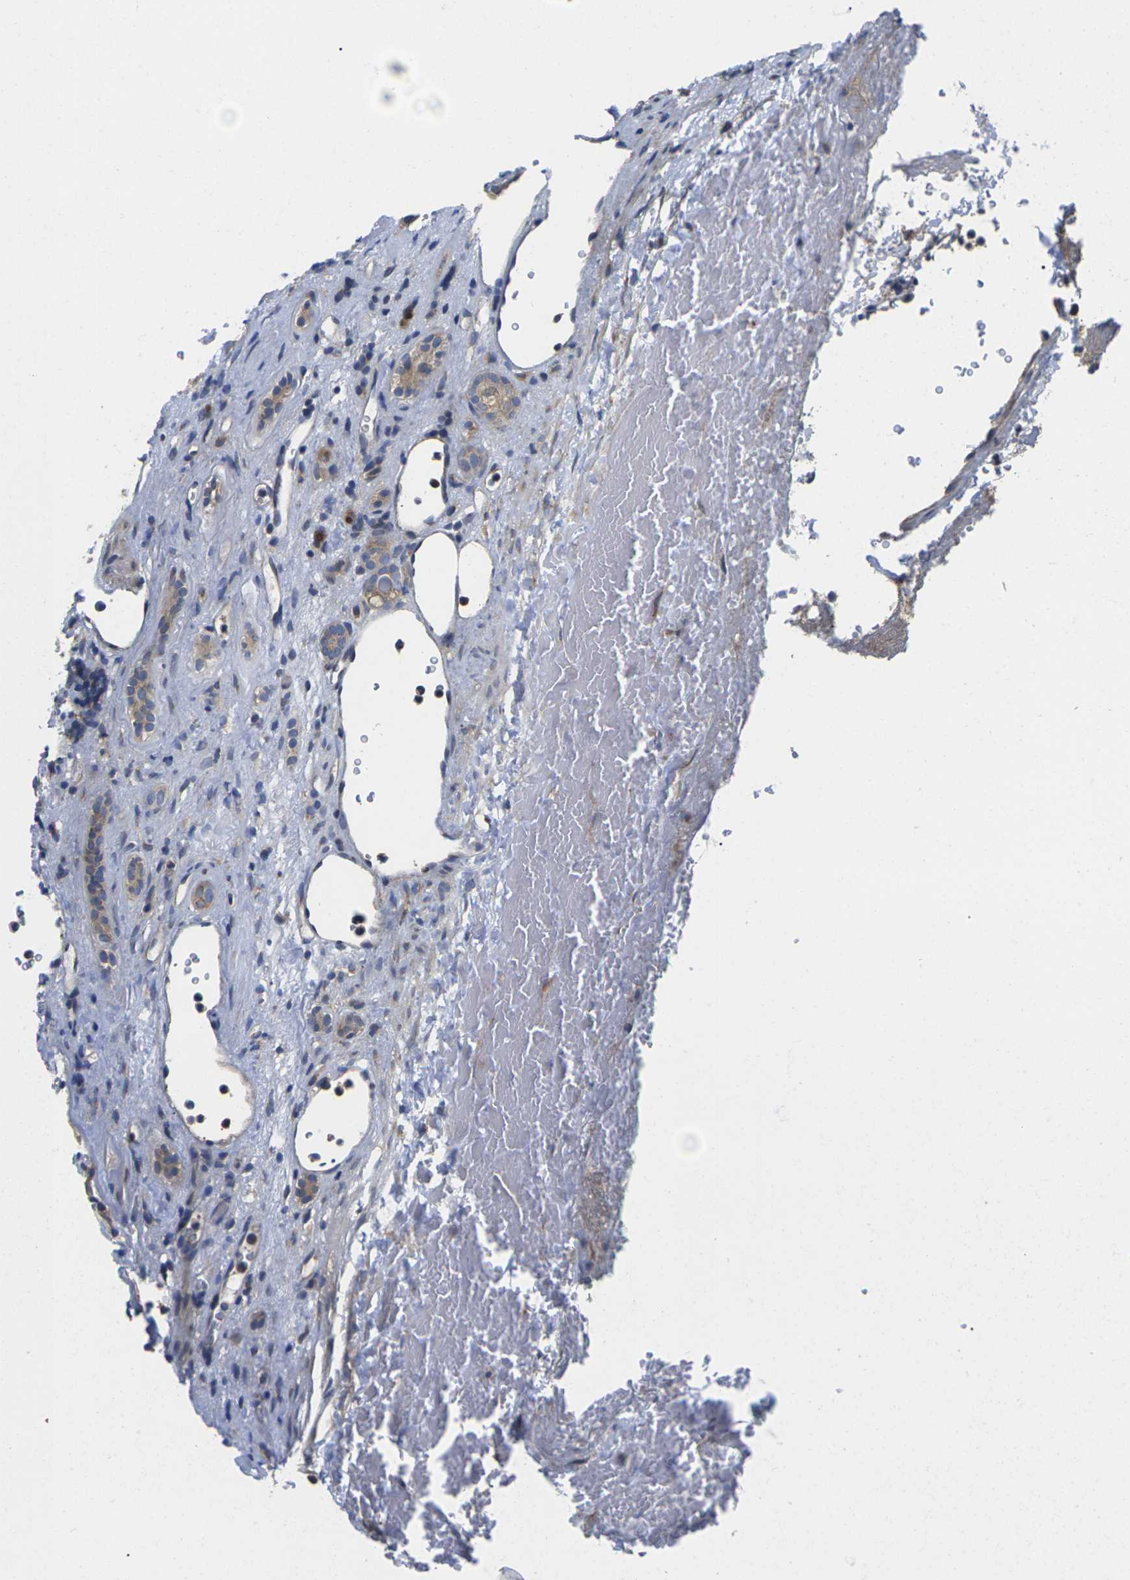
{"staining": {"intensity": "weak", "quantity": "<25%", "location": "cytoplasmic/membranous"}, "tissue": "renal cancer", "cell_type": "Tumor cells", "image_type": "cancer", "snomed": [{"axis": "morphology", "description": "Adenocarcinoma, NOS"}, {"axis": "topography", "description": "Kidney"}], "caption": "An immunohistochemistry micrograph of renal adenocarcinoma is shown. There is no staining in tumor cells of renal adenocarcinoma.", "gene": "TMCC2", "patient": {"sex": "female", "age": 69}}